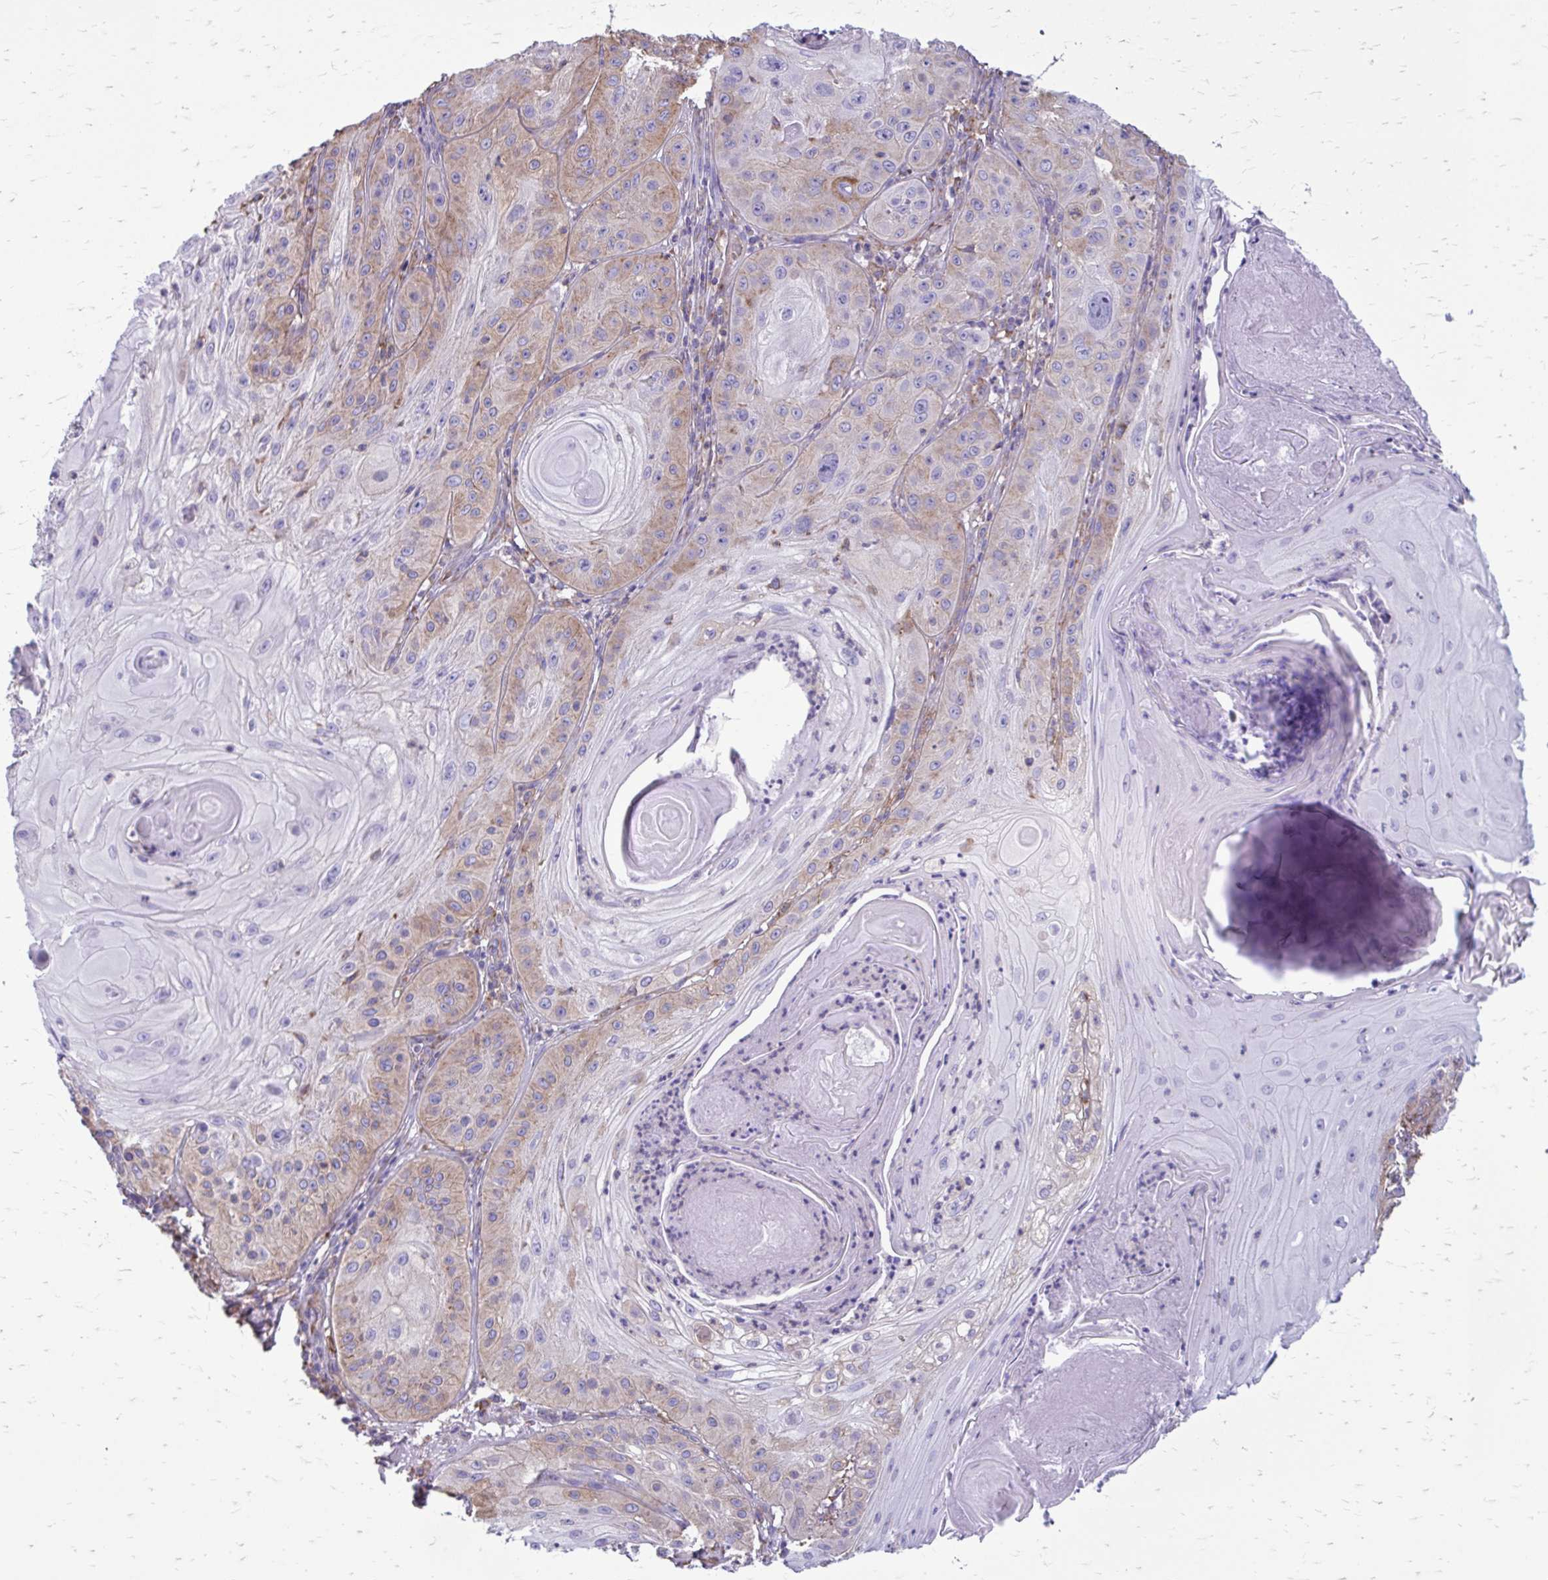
{"staining": {"intensity": "weak", "quantity": "<25%", "location": "cytoplasmic/membranous"}, "tissue": "skin cancer", "cell_type": "Tumor cells", "image_type": "cancer", "snomed": [{"axis": "morphology", "description": "Squamous cell carcinoma, NOS"}, {"axis": "topography", "description": "Skin"}], "caption": "Immunohistochemistry of squamous cell carcinoma (skin) demonstrates no staining in tumor cells.", "gene": "CLTA", "patient": {"sex": "male", "age": 85}}